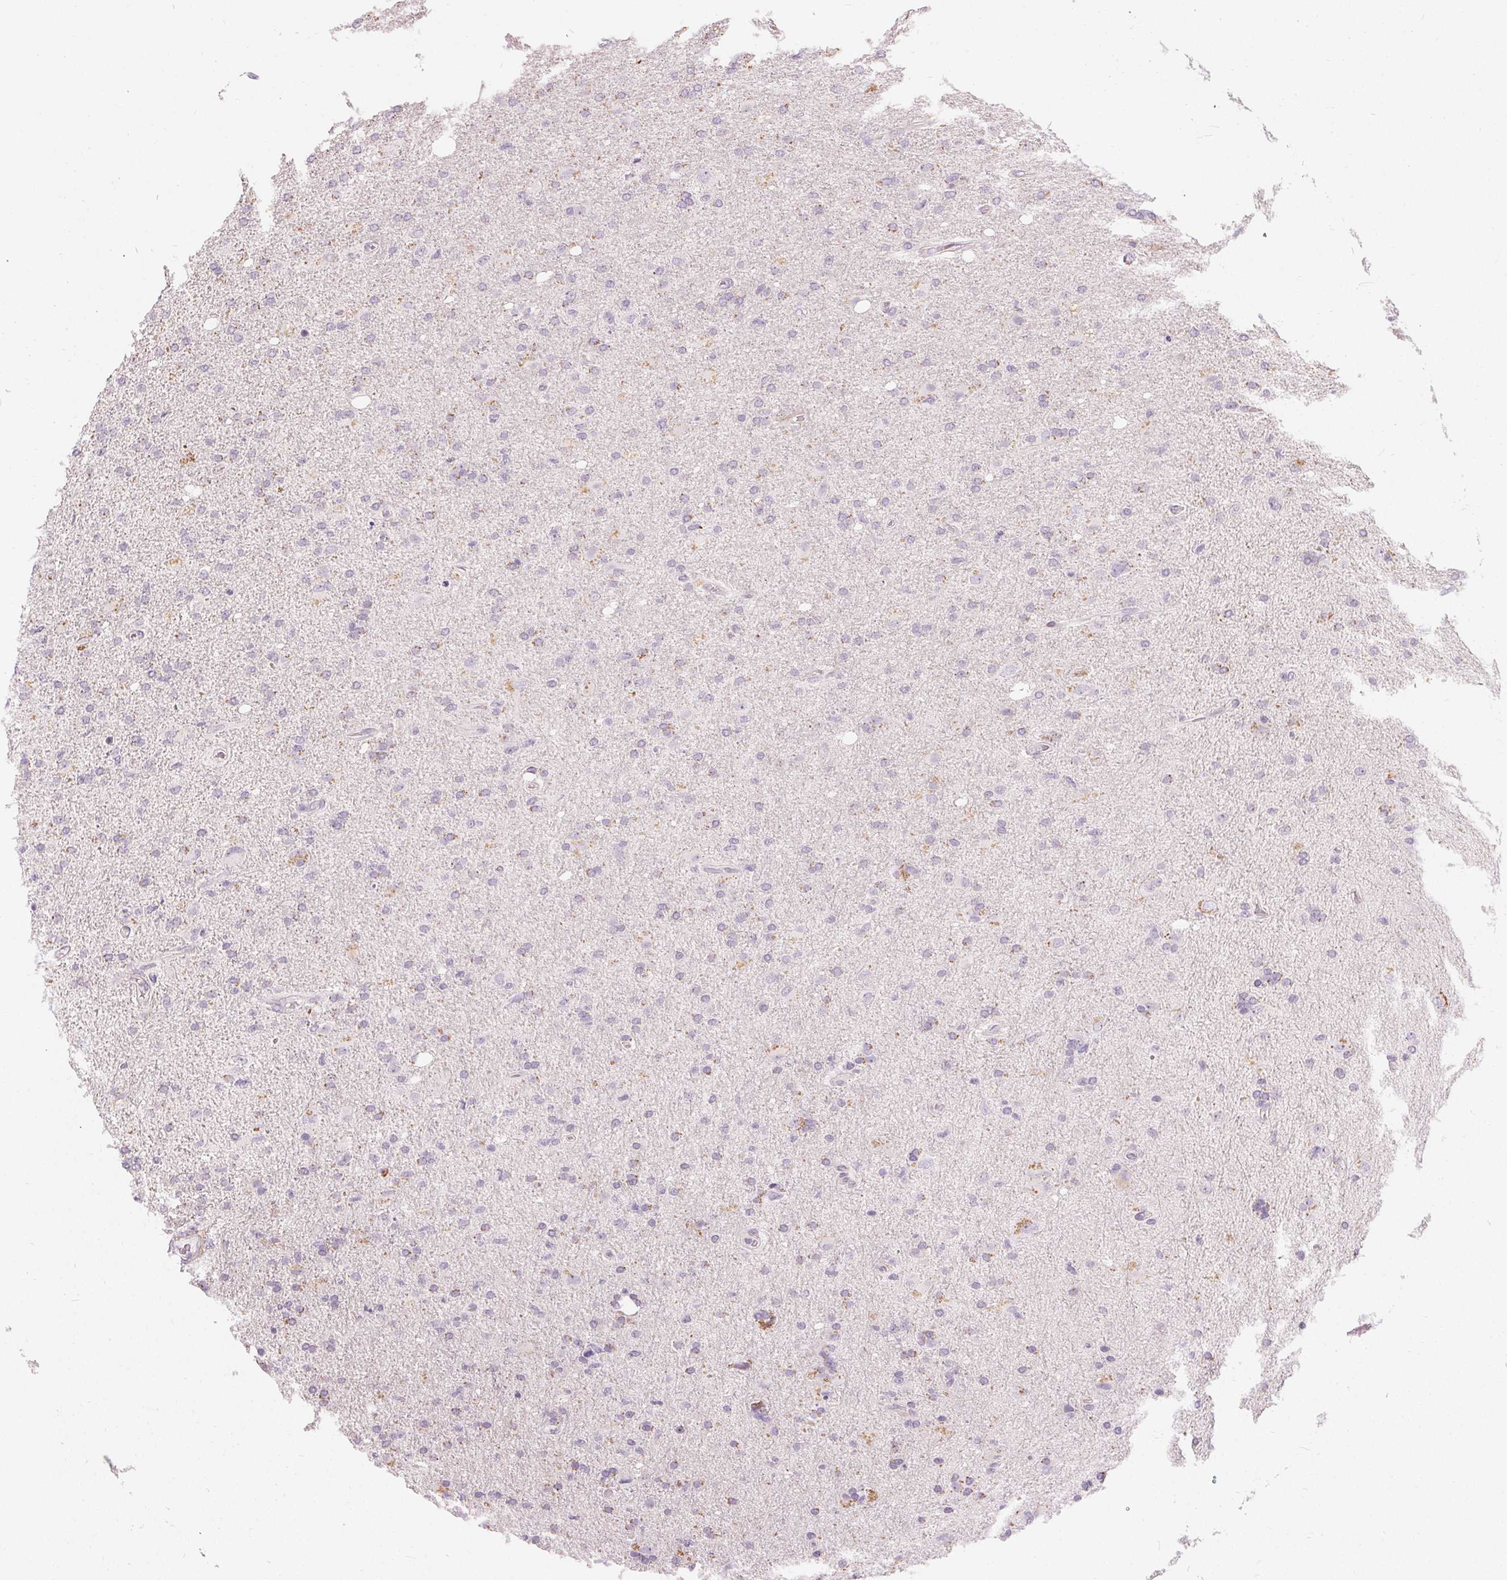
{"staining": {"intensity": "negative", "quantity": "none", "location": "none"}, "tissue": "glioma", "cell_type": "Tumor cells", "image_type": "cancer", "snomed": [{"axis": "morphology", "description": "Glioma, malignant, High grade"}, {"axis": "topography", "description": "Cerebral cortex"}], "caption": "IHC photomicrograph of human malignant glioma (high-grade) stained for a protein (brown), which shows no positivity in tumor cells.", "gene": "HOPX", "patient": {"sex": "male", "age": 70}}